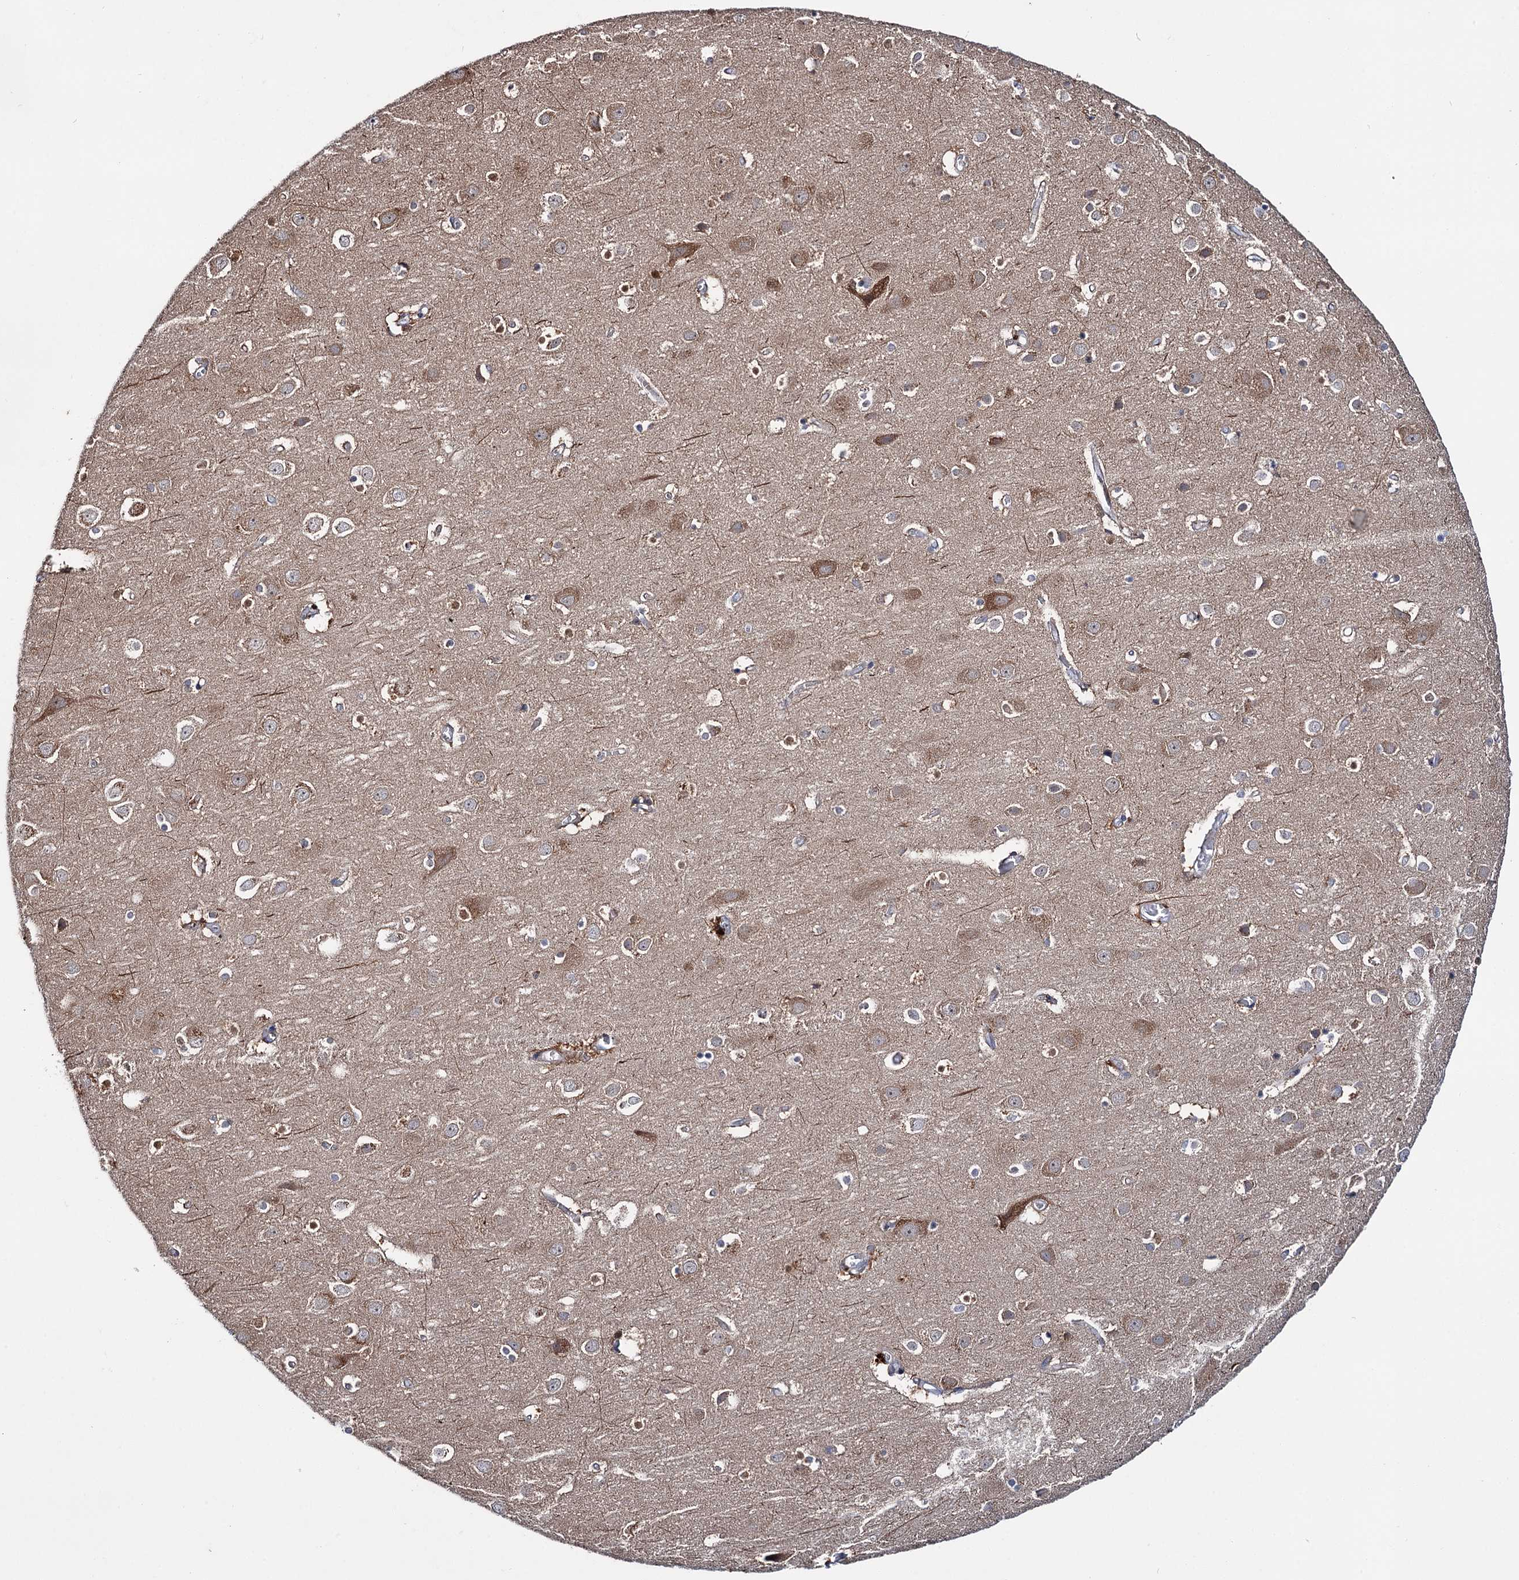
{"staining": {"intensity": "weak", "quantity": "25%-75%", "location": "cytoplasmic/membranous"}, "tissue": "cerebral cortex", "cell_type": "Endothelial cells", "image_type": "normal", "snomed": [{"axis": "morphology", "description": "Normal tissue, NOS"}, {"axis": "topography", "description": "Cerebral cortex"}], "caption": "Immunohistochemistry (DAB (3,3'-diaminobenzidine)) staining of unremarkable human cerebral cortex demonstrates weak cytoplasmic/membranous protein positivity in about 25%-75% of endothelial cells.", "gene": "PTPN3", "patient": {"sex": "male", "age": 54}}